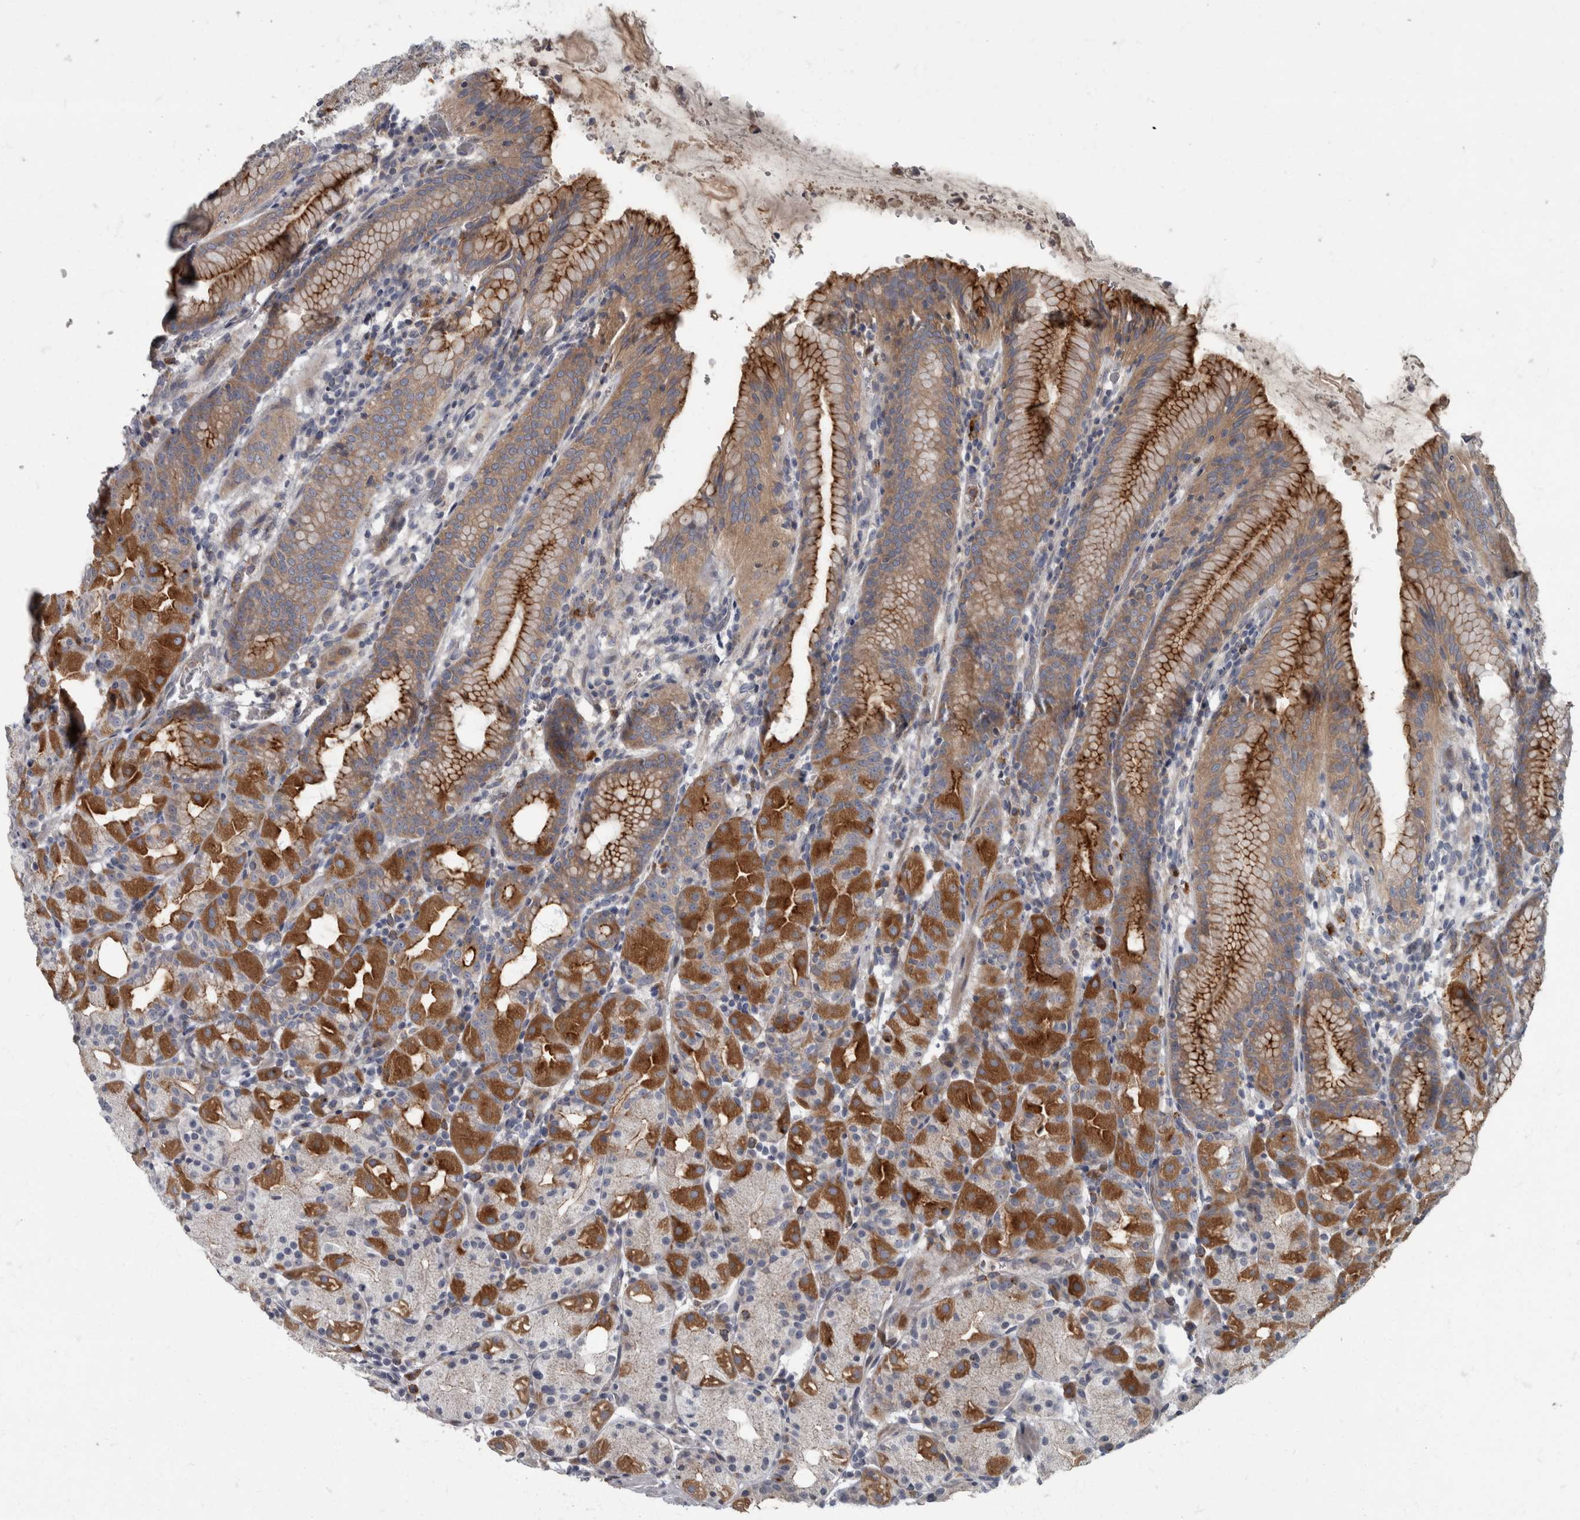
{"staining": {"intensity": "strong", "quantity": "25%-75%", "location": "cytoplasmic/membranous"}, "tissue": "stomach", "cell_type": "Glandular cells", "image_type": "normal", "snomed": [{"axis": "morphology", "description": "Normal tissue, NOS"}, {"axis": "topography", "description": "Stomach, upper"}], "caption": "Stomach stained with DAB immunohistochemistry (IHC) shows high levels of strong cytoplasmic/membranous positivity in about 25%-75% of glandular cells.", "gene": "CDC42BPG", "patient": {"sex": "male", "age": 48}}